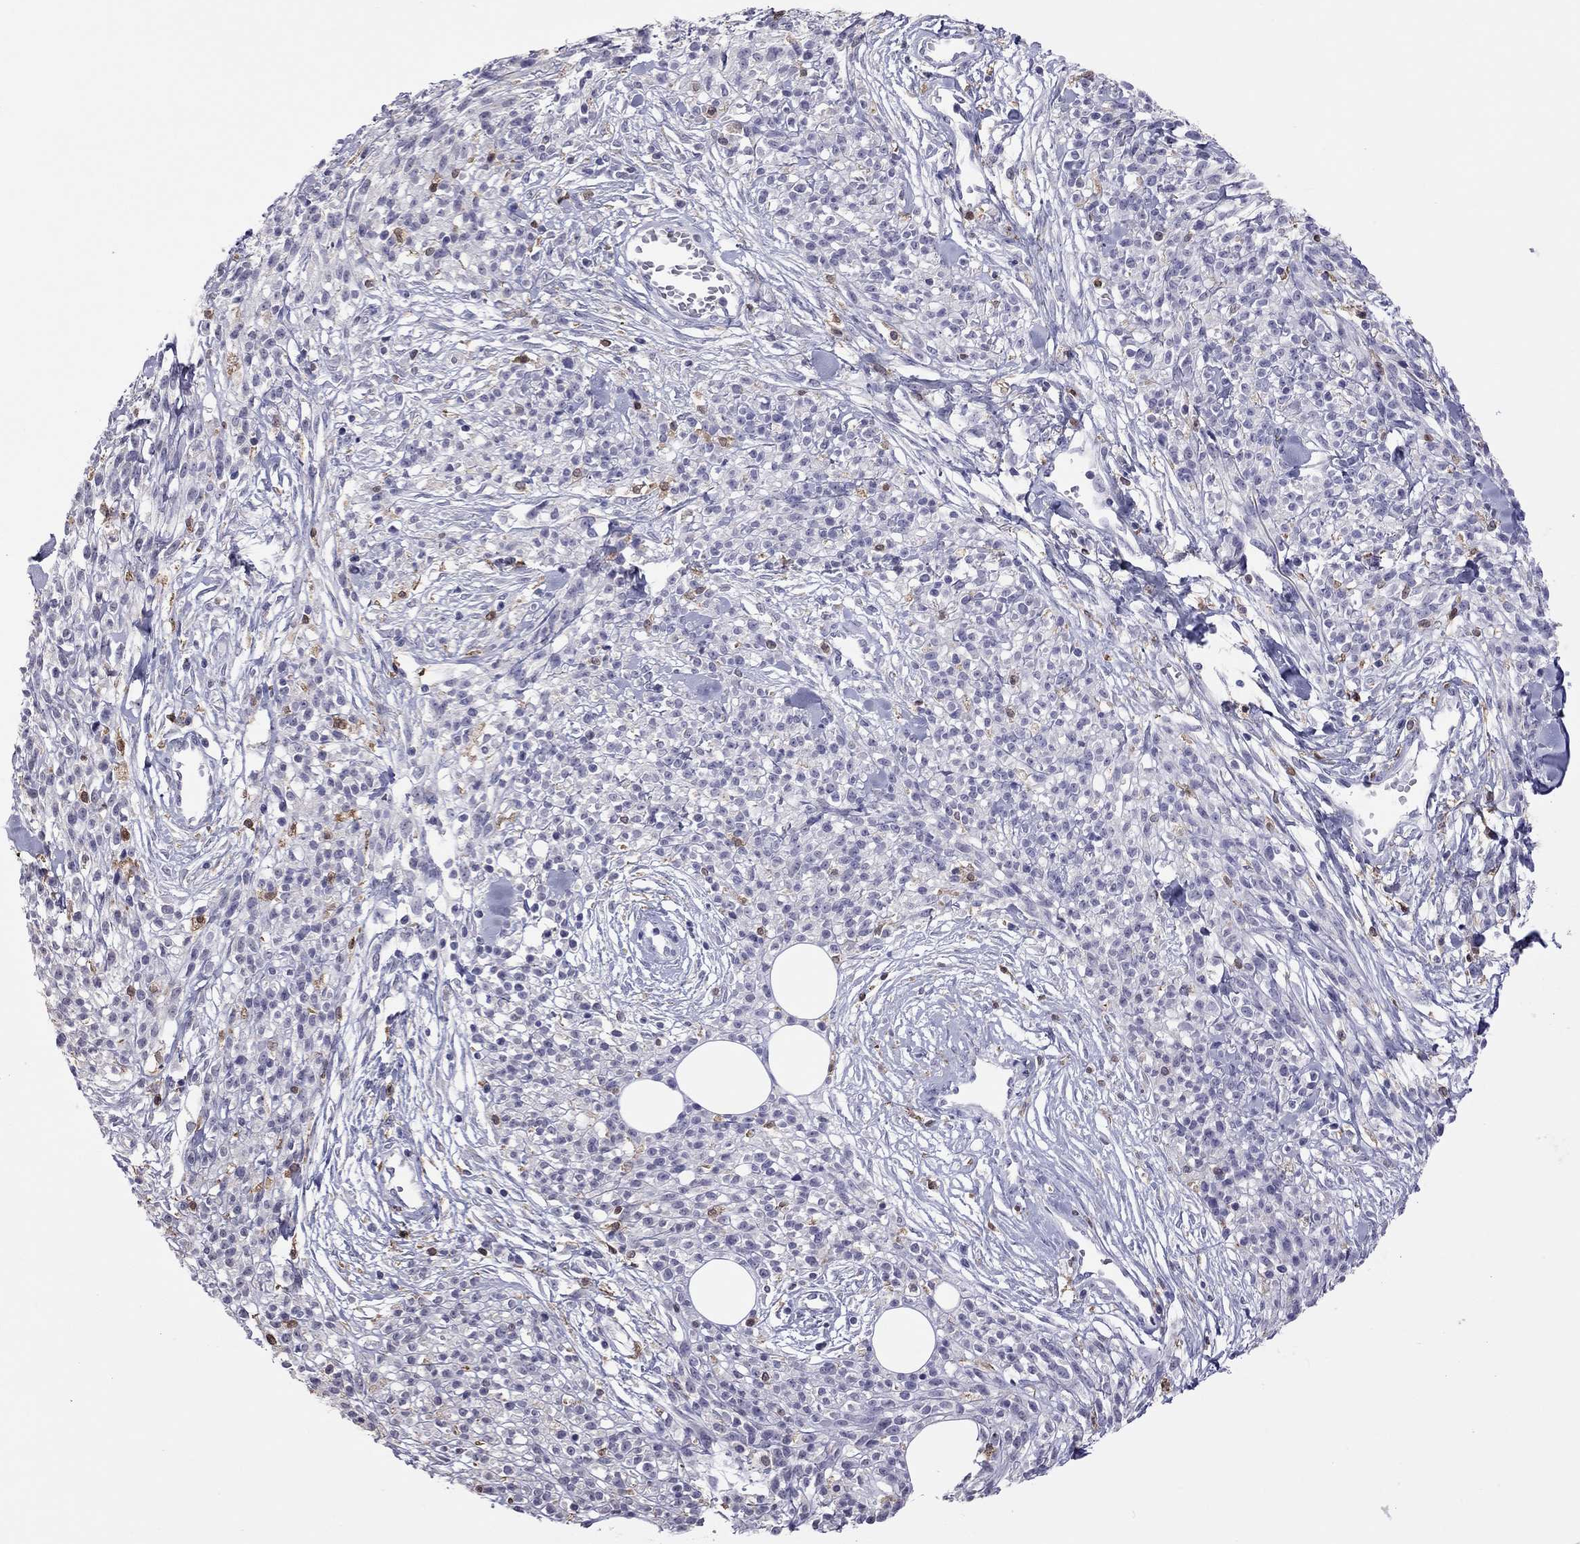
{"staining": {"intensity": "negative", "quantity": "none", "location": "none"}, "tissue": "melanoma", "cell_type": "Tumor cells", "image_type": "cancer", "snomed": [{"axis": "morphology", "description": "Malignant melanoma, NOS"}, {"axis": "topography", "description": "Skin"}, {"axis": "topography", "description": "Skin of trunk"}], "caption": "Immunohistochemistry of human malignant melanoma reveals no staining in tumor cells. The staining was performed using DAB to visualize the protein expression in brown, while the nuclei were stained in blue with hematoxylin (Magnification: 20x).", "gene": "PPP1R3A", "patient": {"sex": "male", "age": 74}}